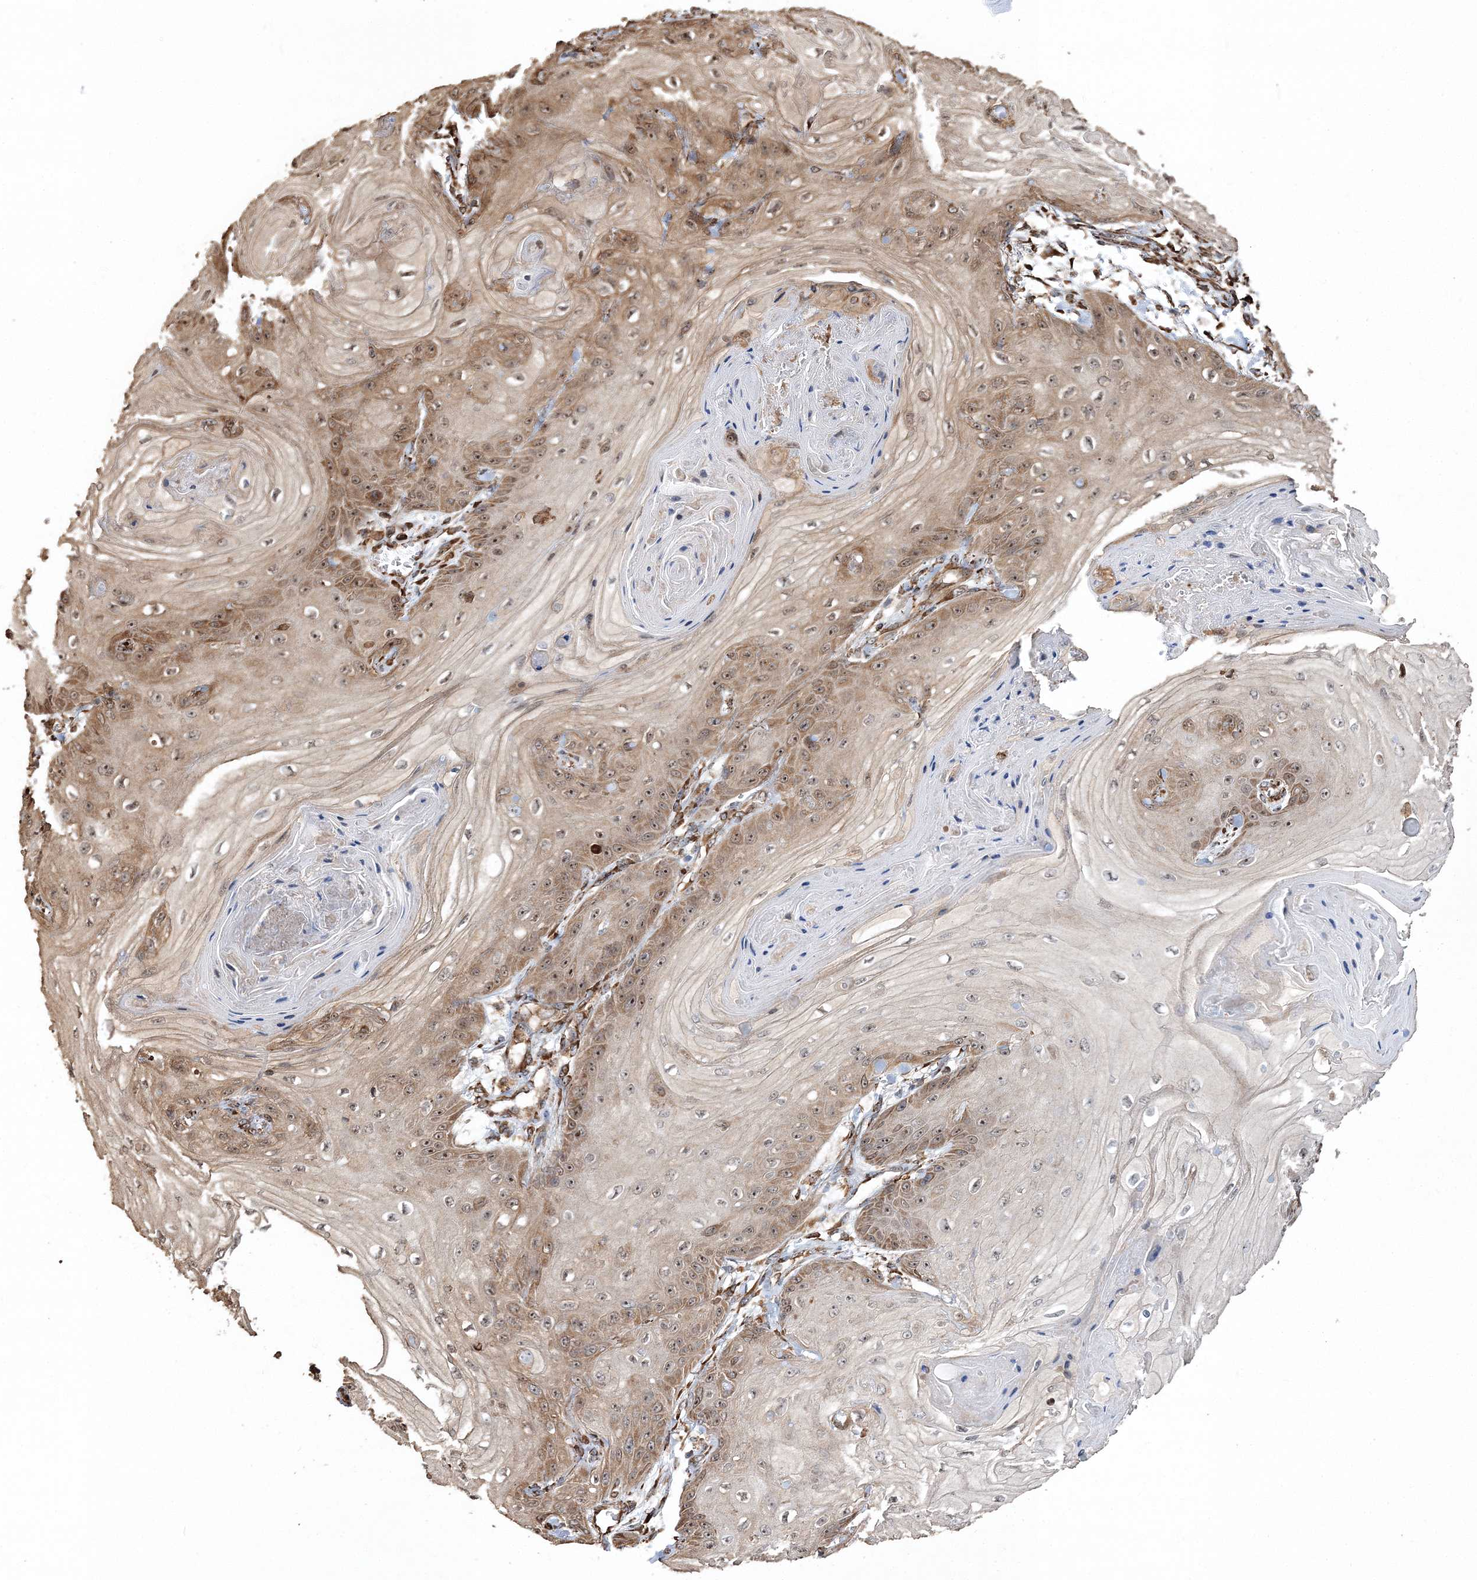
{"staining": {"intensity": "moderate", "quantity": ">75%", "location": "cytoplasmic/membranous,nuclear"}, "tissue": "skin cancer", "cell_type": "Tumor cells", "image_type": "cancer", "snomed": [{"axis": "morphology", "description": "Squamous cell carcinoma, NOS"}, {"axis": "topography", "description": "Skin"}], "caption": "This micrograph displays immunohistochemistry (IHC) staining of human skin cancer, with medium moderate cytoplasmic/membranous and nuclear expression in approximately >75% of tumor cells.", "gene": "SCRN3", "patient": {"sex": "male", "age": 74}}